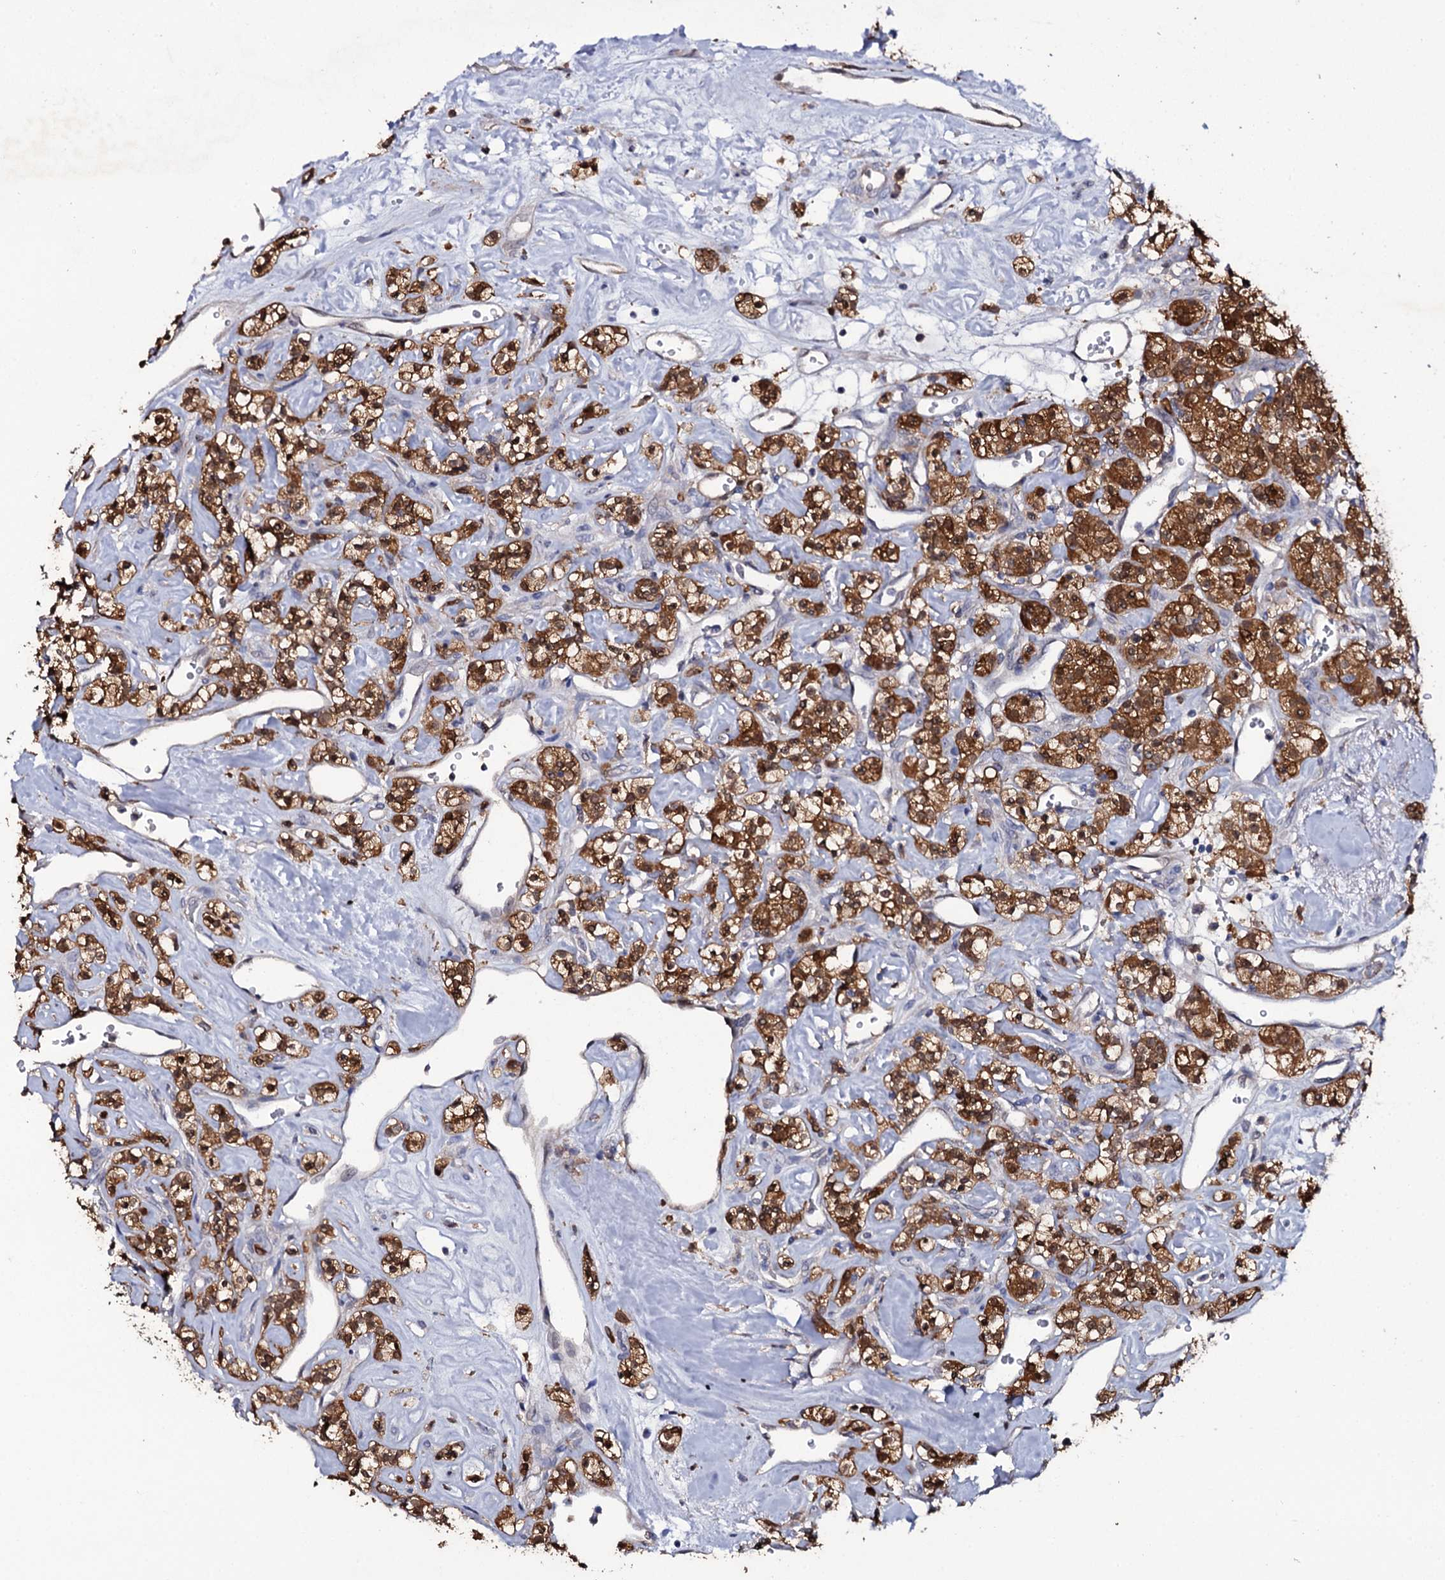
{"staining": {"intensity": "strong", "quantity": ">75%", "location": "cytoplasmic/membranous,nuclear"}, "tissue": "renal cancer", "cell_type": "Tumor cells", "image_type": "cancer", "snomed": [{"axis": "morphology", "description": "Adenocarcinoma, NOS"}, {"axis": "topography", "description": "Kidney"}], "caption": "Strong cytoplasmic/membranous and nuclear positivity for a protein is present in about >75% of tumor cells of renal cancer (adenocarcinoma) using immunohistochemistry.", "gene": "CRYL1", "patient": {"sex": "male", "age": 77}}